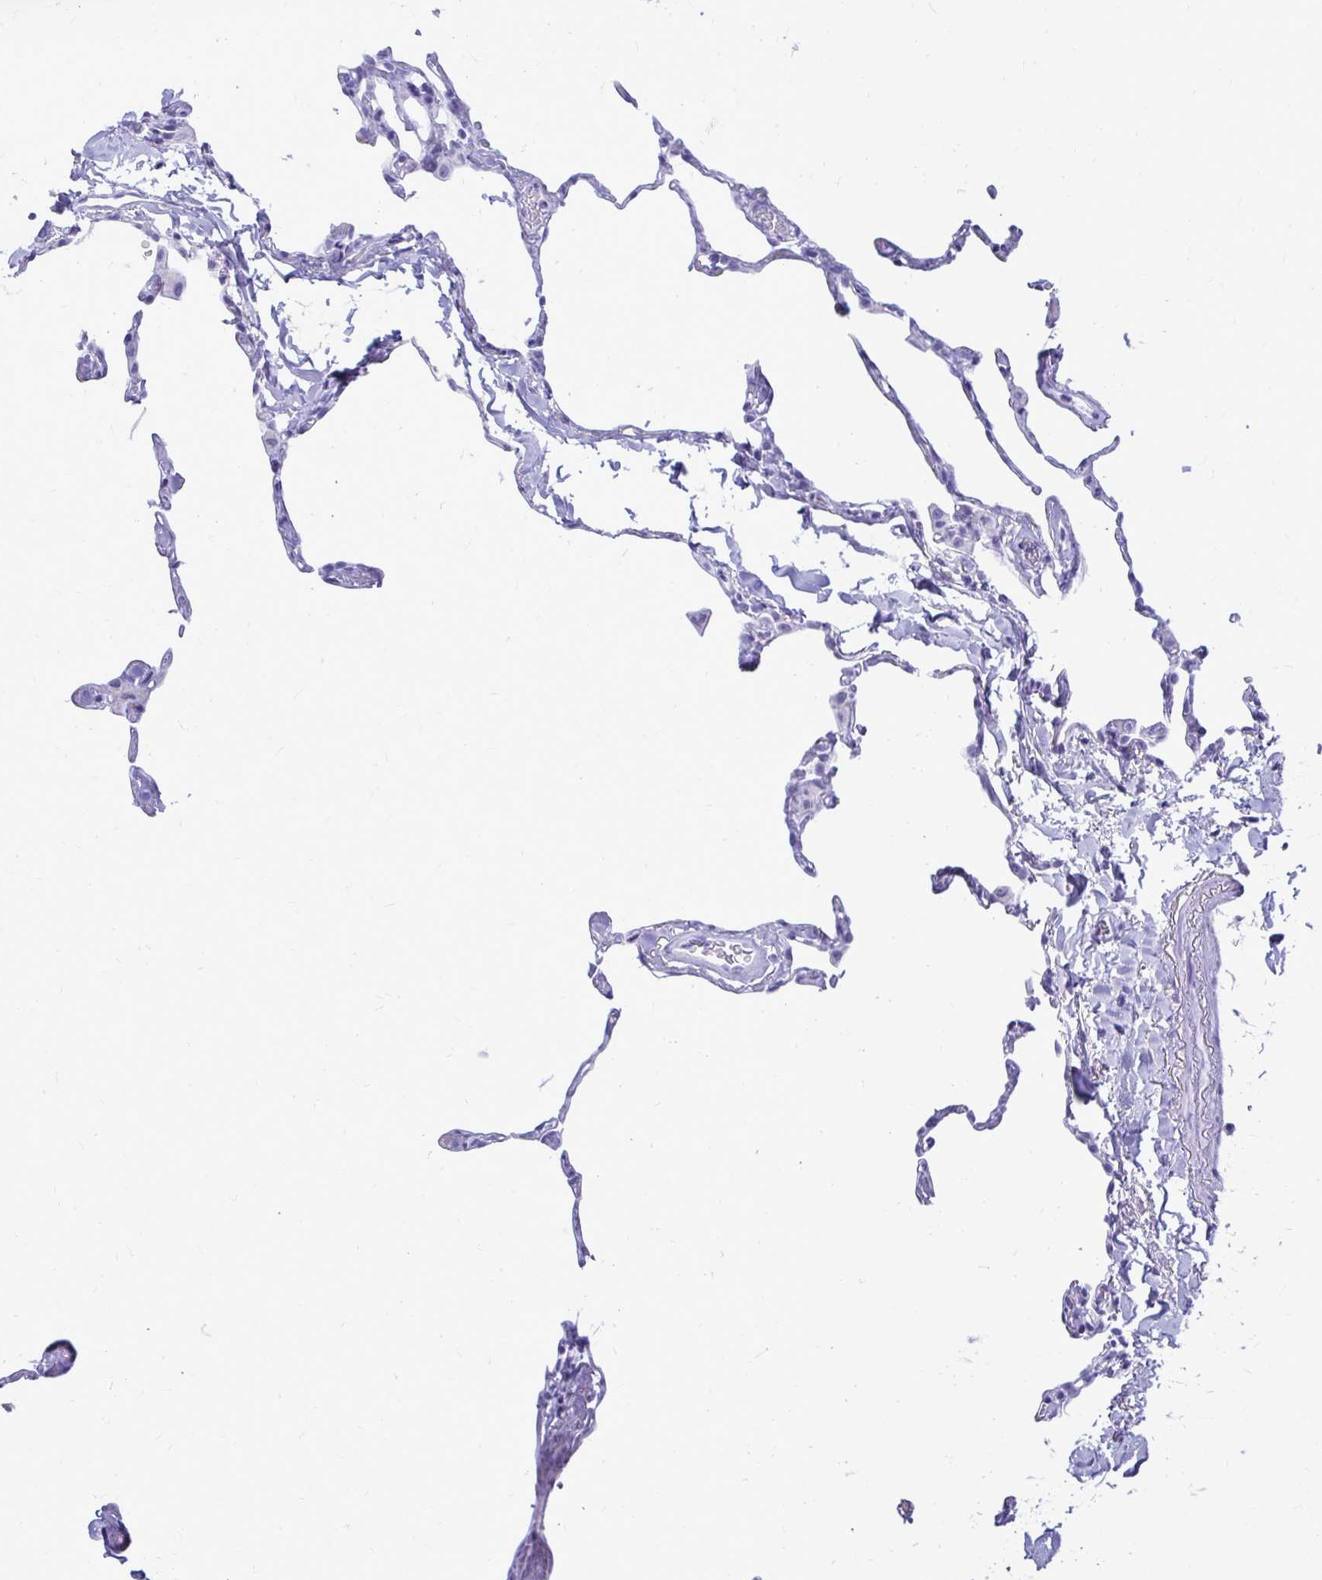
{"staining": {"intensity": "negative", "quantity": "none", "location": "none"}, "tissue": "lung", "cell_type": "Alveolar cells", "image_type": "normal", "snomed": [{"axis": "morphology", "description": "Normal tissue, NOS"}, {"axis": "topography", "description": "Lung"}], "caption": "Benign lung was stained to show a protein in brown. There is no significant staining in alveolar cells.", "gene": "OR10R2", "patient": {"sex": "male", "age": 65}}